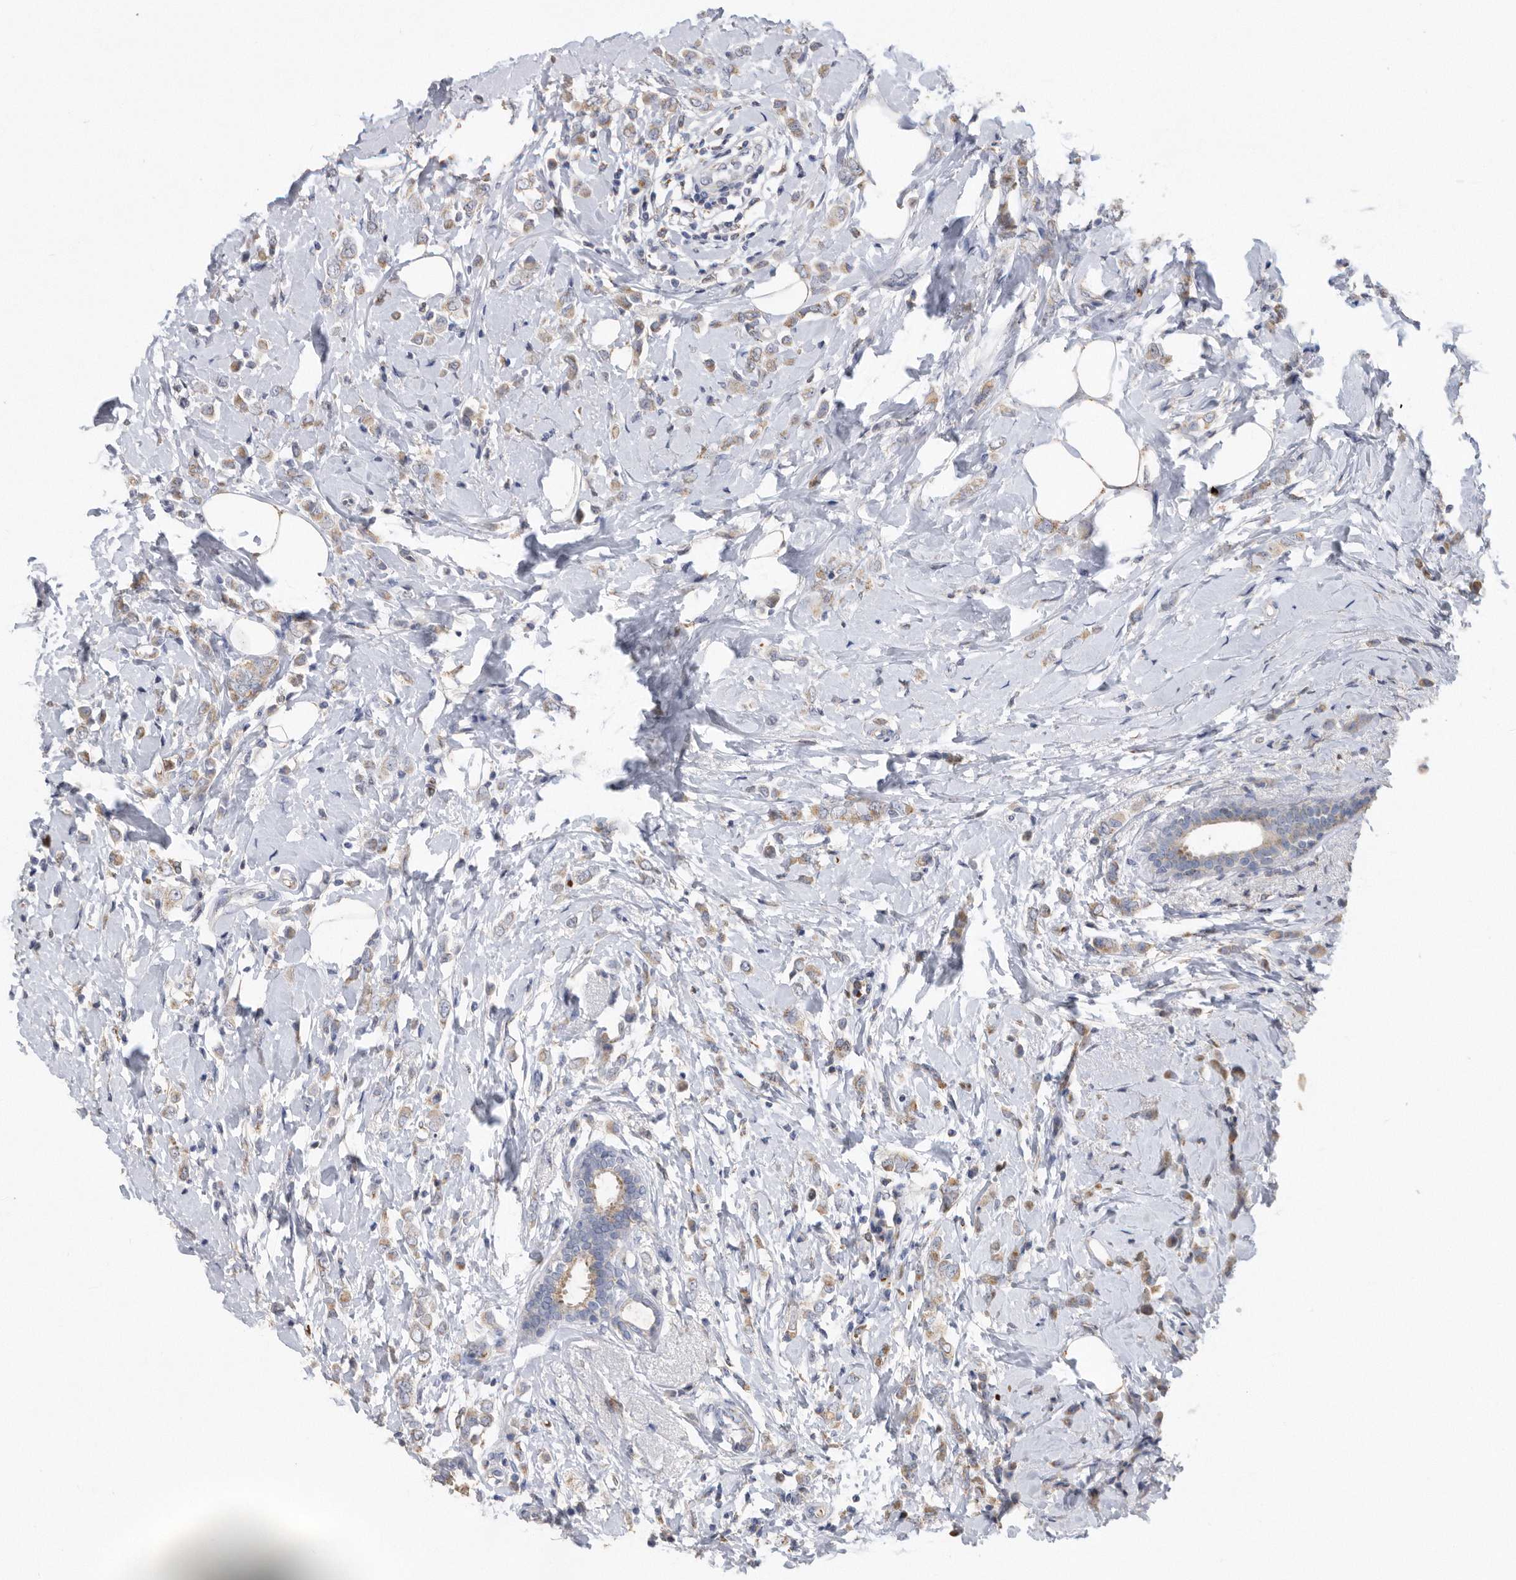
{"staining": {"intensity": "weak", "quantity": "25%-75%", "location": "cytoplasmic/membranous"}, "tissue": "breast cancer", "cell_type": "Tumor cells", "image_type": "cancer", "snomed": [{"axis": "morphology", "description": "Lobular carcinoma"}, {"axis": "topography", "description": "Breast"}], "caption": "Weak cytoplasmic/membranous expression for a protein is seen in approximately 25%-75% of tumor cells of breast cancer (lobular carcinoma) using immunohistochemistry.", "gene": "CRISPLD2", "patient": {"sex": "female", "age": 47}}